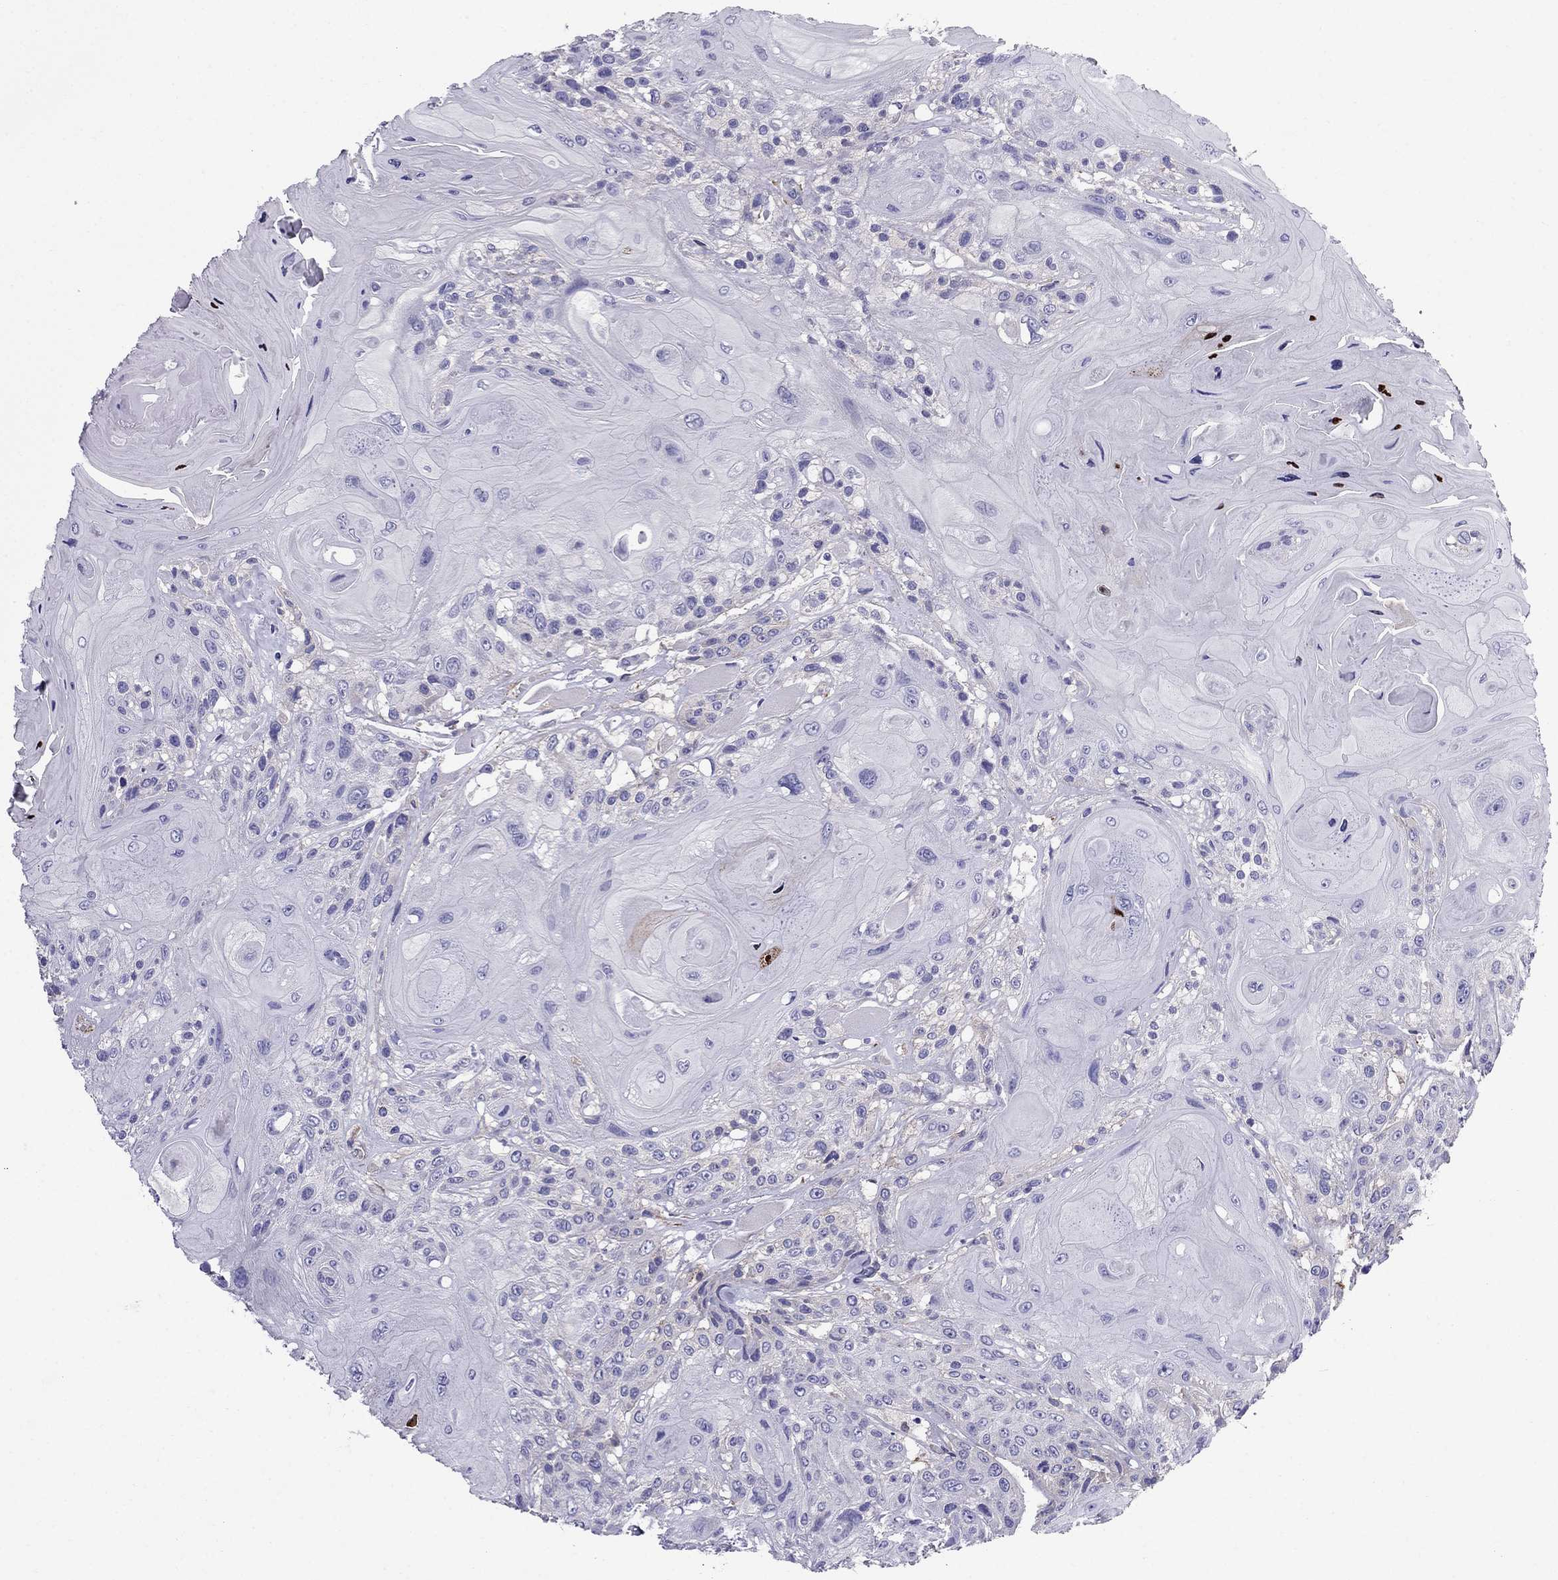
{"staining": {"intensity": "weak", "quantity": "<25%", "location": "cytoplasmic/membranous"}, "tissue": "head and neck cancer", "cell_type": "Tumor cells", "image_type": "cancer", "snomed": [{"axis": "morphology", "description": "Squamous cell carcinoma, NOS"}, {"axis": "topography", "description": "Head-Neck"}], "caption": "Tumor cells are negative for brown protein staining in head and neck cancer. (DAB (3,3'-diaminobenzidine) immunohistochemistry (IHC) visualized using brightfield microscopy, high magnification).", "gene": "GPR50", "patient": {"sex": "female", "age": 59}}